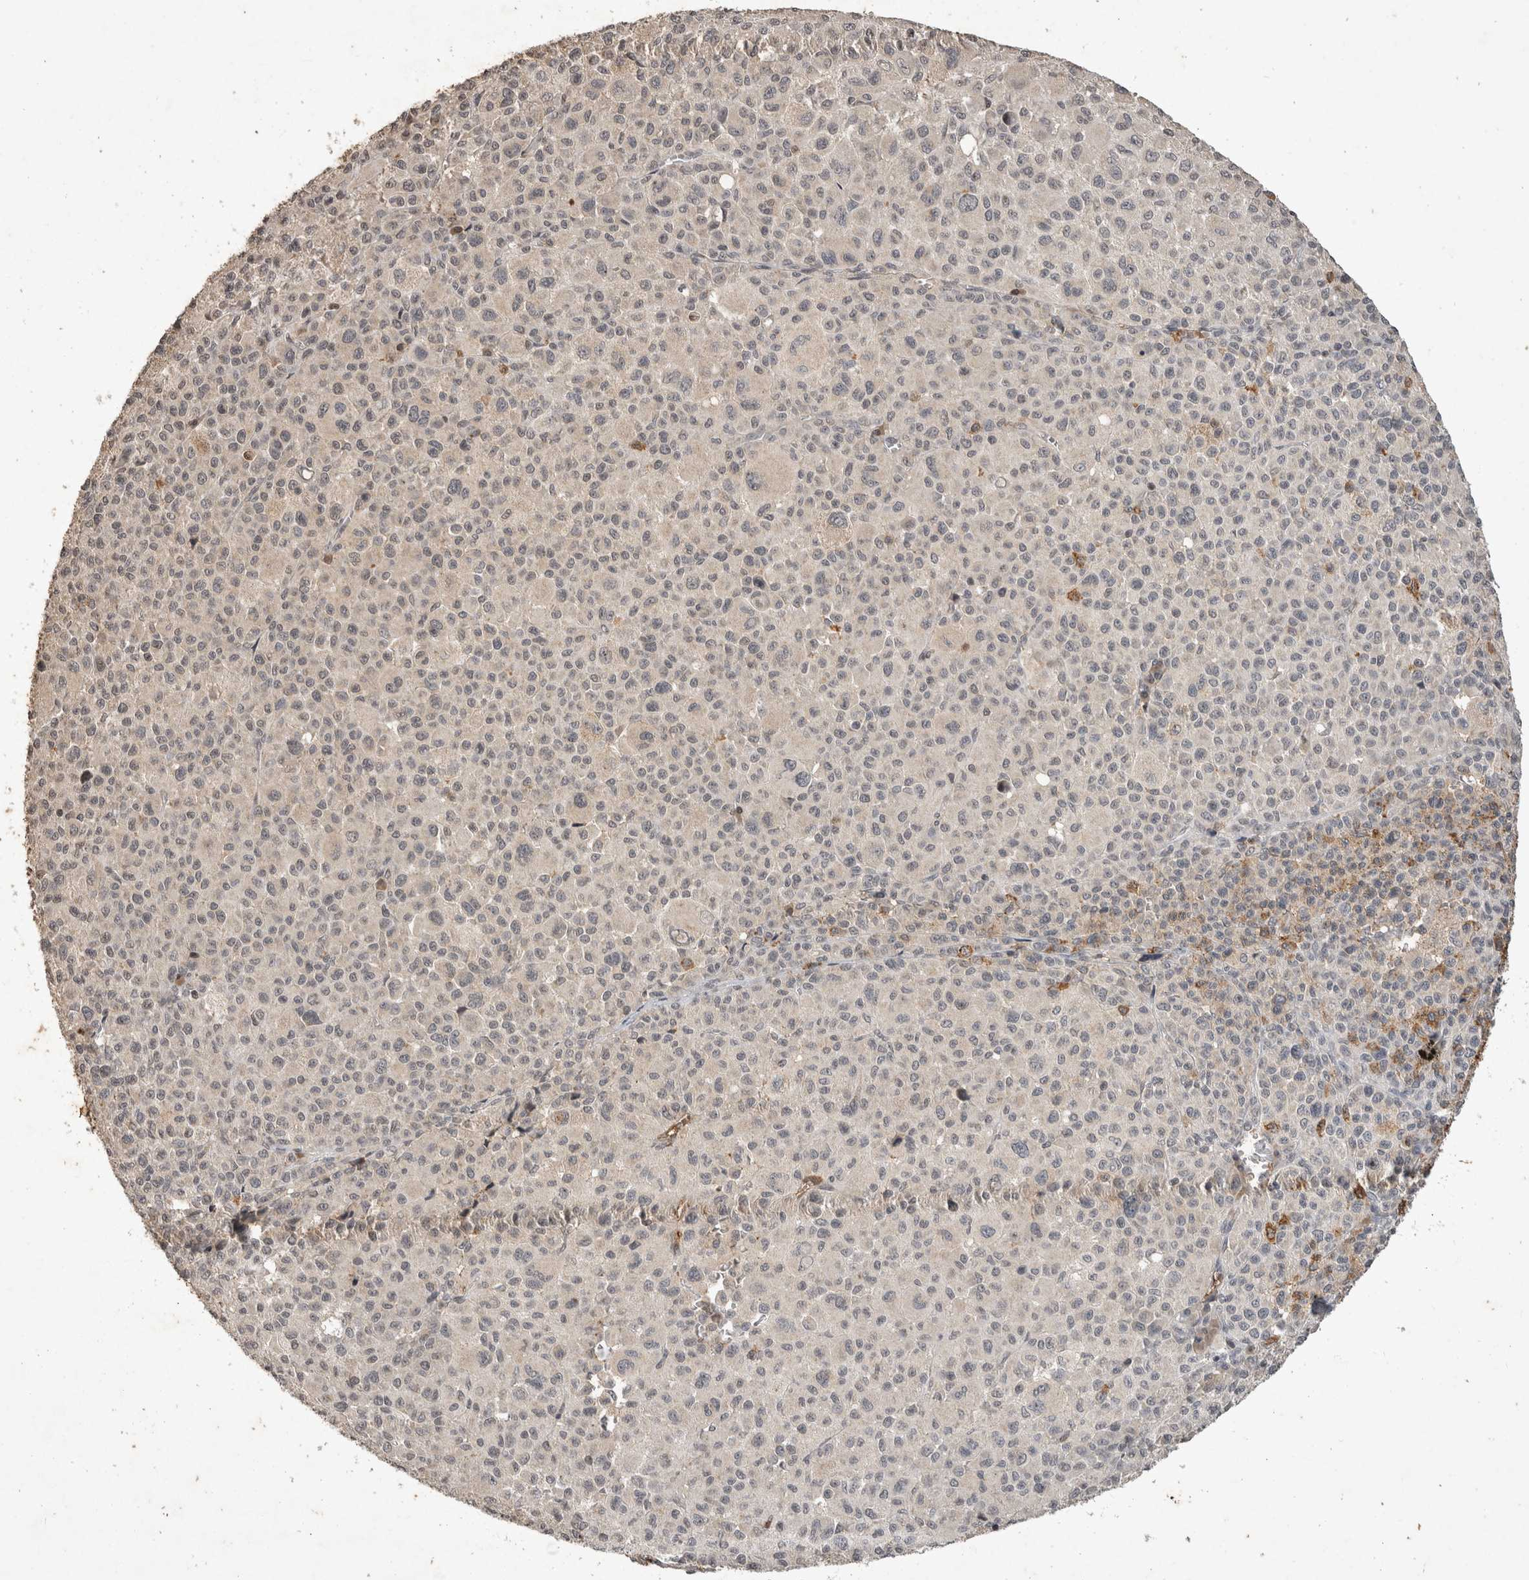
{"staining": {"intensity": "negative", "quantity": "none", "location": "none"}, "tissue": "melanoma", "cell_type": "Tumor cells", "image_type": "cancer", "snomed": [{"axis": "morphology", "description": "Malignant melanoma, Metastatic site"}, {"axis": "topography", "description": "Skin"}], "caption": "There is no significant positivity in tumor cells of malignant melanoma (metastatic site).", "gene": "HRK", "patient": {"sex": "female", "age": 74}}